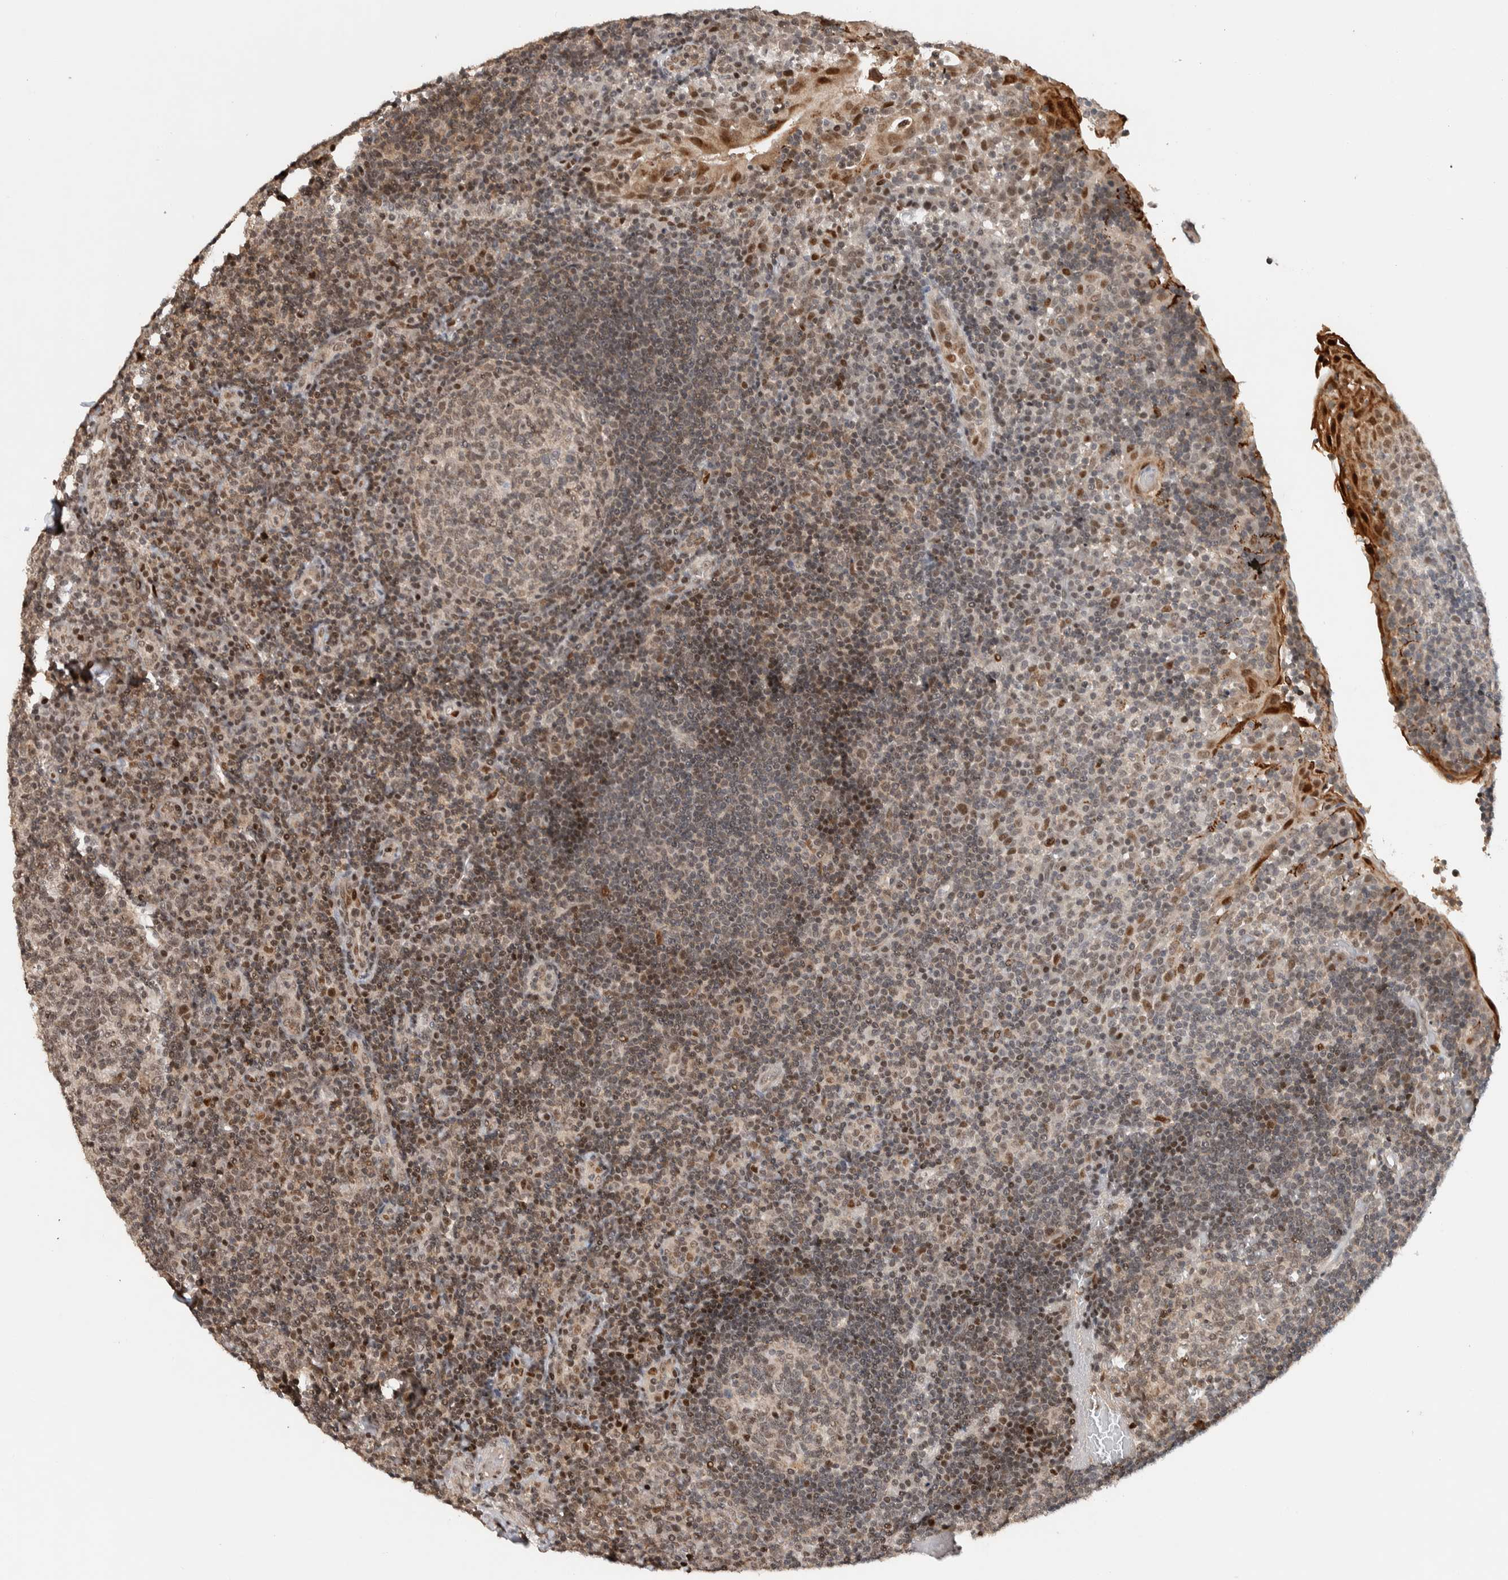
{"staining": {"intensity": "weak", "quantity": "<25%", "location": "nuclear"}, "tissue": "tonsil", "cell_type": "Germinal center cells", "image_type": "normal", "snomed": [{"axis": "morphology", "description": "Normal tissue, NOS"}, {"axis": "topography", "description": "Tonsil"}], "caption": "IHC image of benign tonsil: human tonsil stained with DAB demonstrates no significant protein positivity in germinal center cells.", "gene": "ZNF521", "patient": {"sex": "female", "age": 40}}